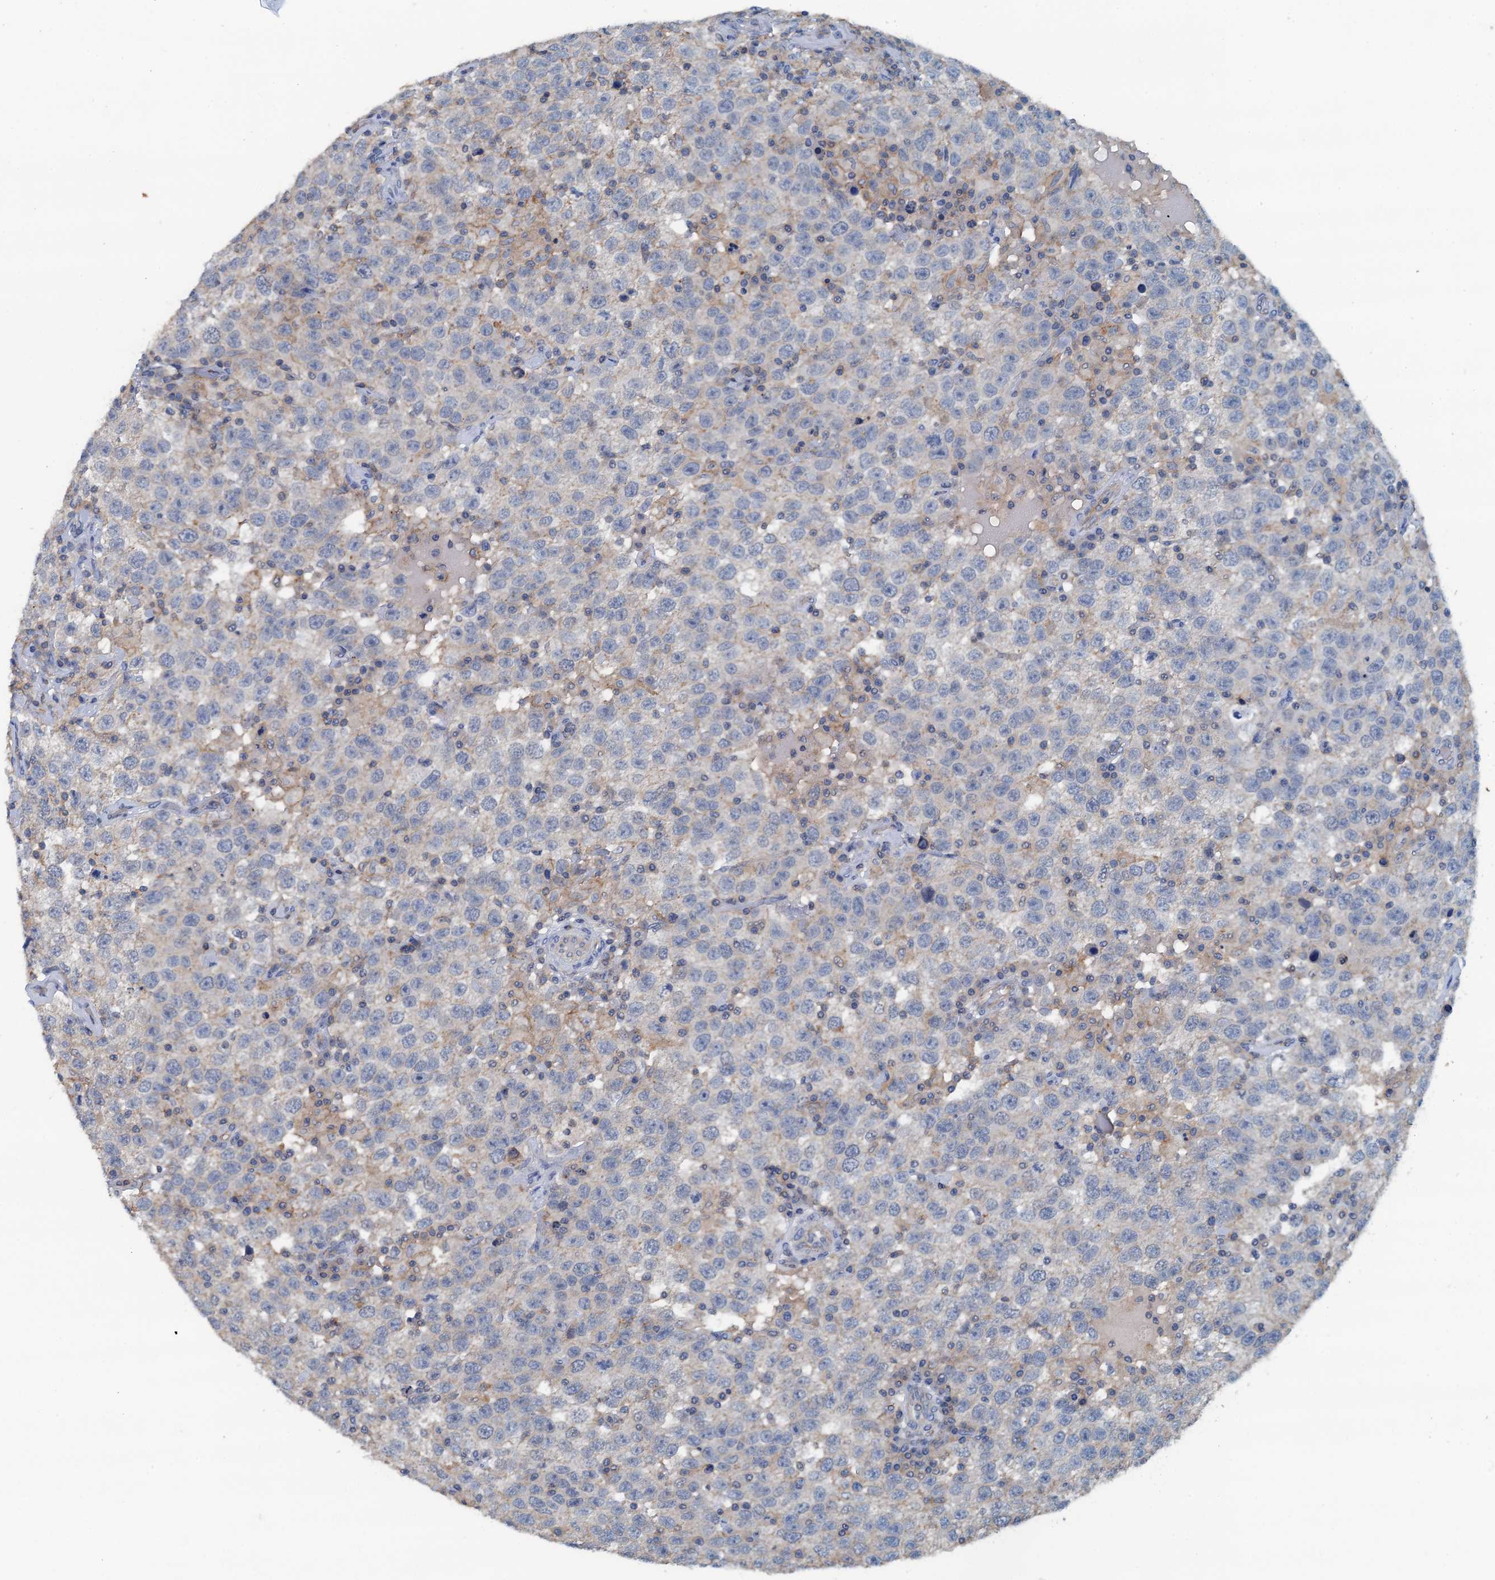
{"staining": {"intensity": "negative", "quantity": "none", "location": "none"}, "tissue": "testis cancer", "cell_type": "Tumor cells", "image_type": "cancer", "snomed": [{"axis": "morphology", "description": "Seminoma, NOS"}, {"axis": "topography", "description": "Testis"}], "caption": "Tumor cells show no significant protein positivity in testis cancer.", "gene": "THAP10", "patient": {"sex": "male", "age": 41}}